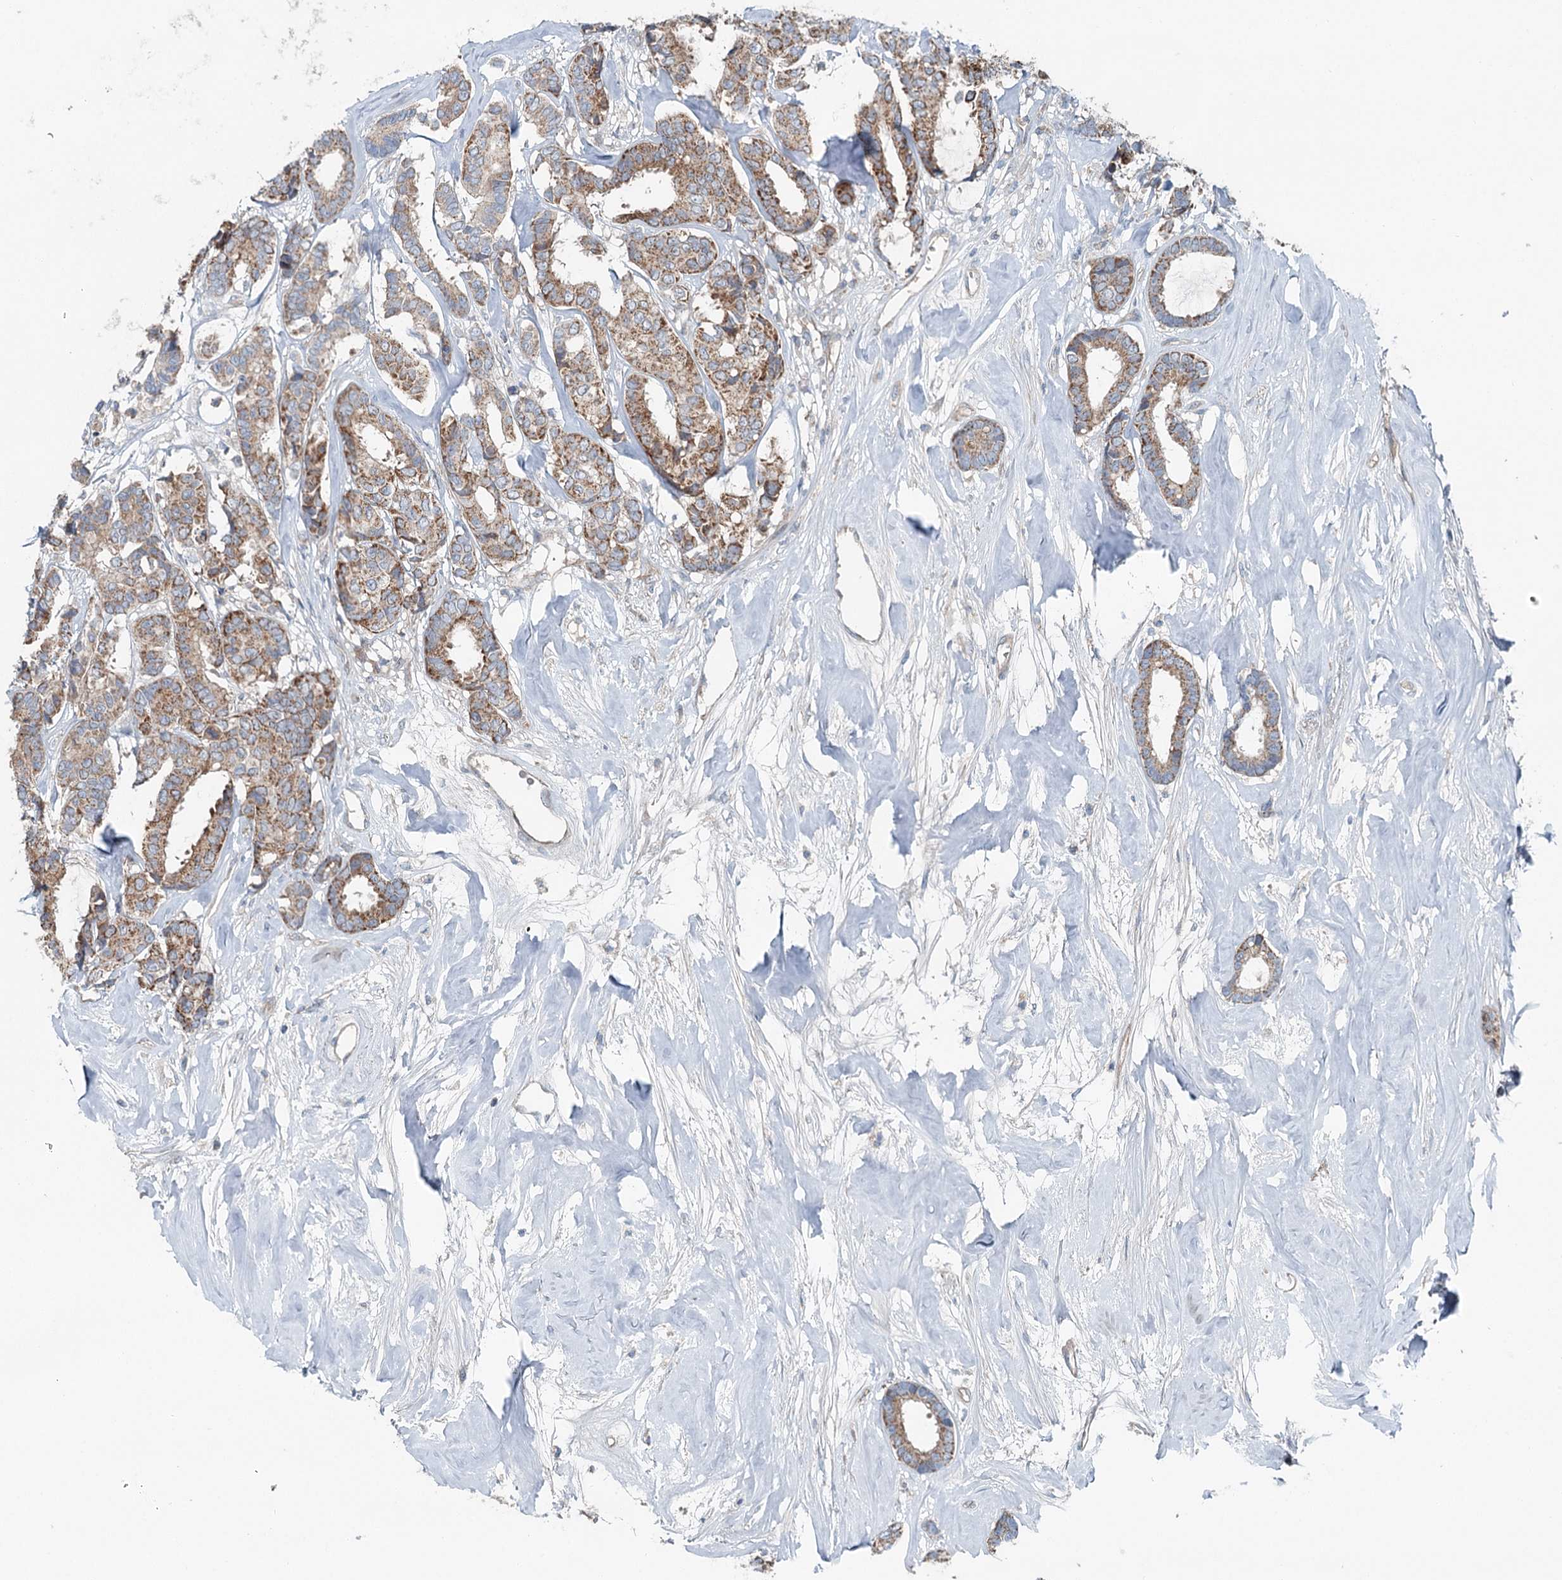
{"staining": {"intensity": "moderate", "quantity": ">75%", "location": "cytoplasmic/membranous"}, "tissue": "breast cancer", "cell_type": "Tumor cells", "image_type": "cancer", "snomed": [{"axis": "morphology", "description": "Duct carcinoma"}, {"axis": "topography", "description": "Breast"}], "caption": "A medium amount of moderate cytoplasmic/membranous positivity is seen in approximately >75% of tumor cells in breast cancer (infiltrating ductal carcinoma) tissue.", "gene": "CHCHD5", "patient": {"sex": "female", "age": 87}}